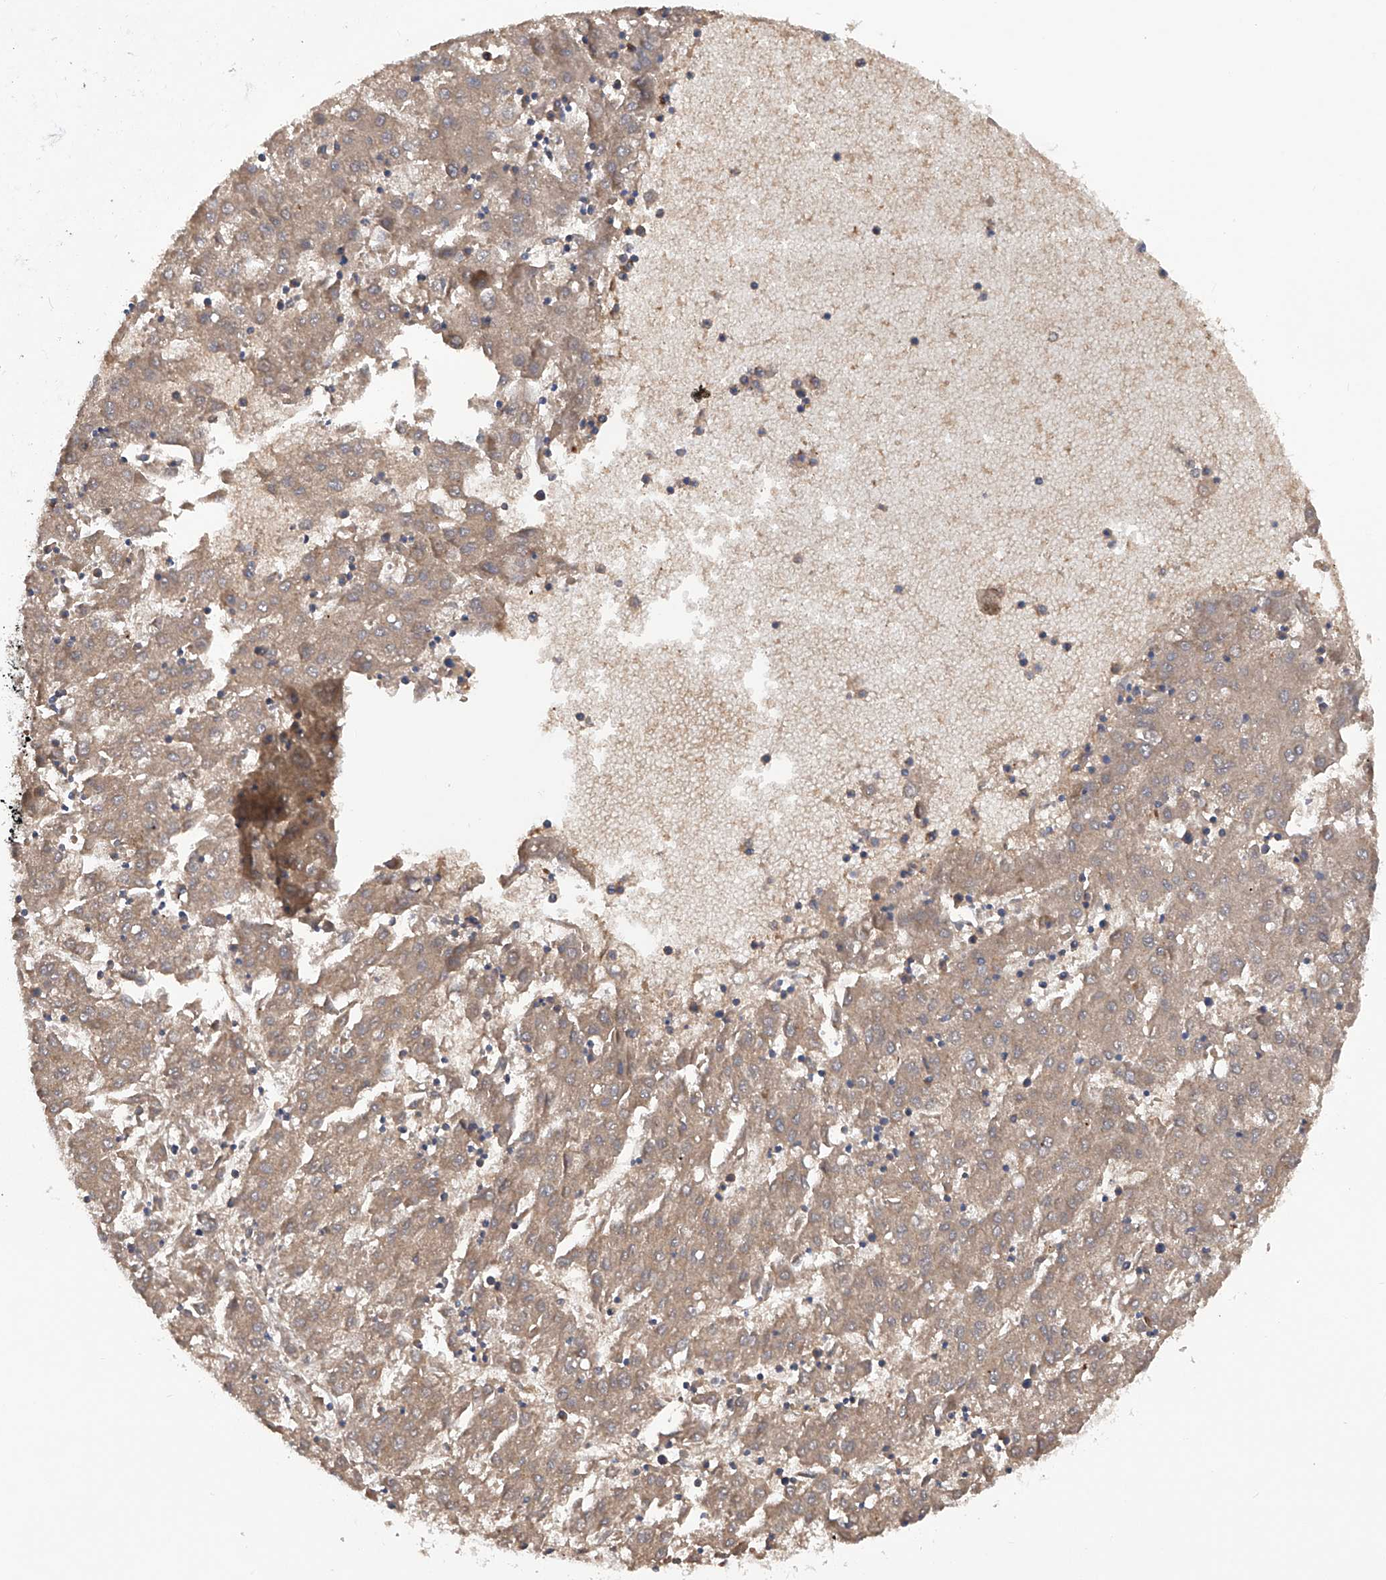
{"staining": {"intensity": "moderate", "quantity": ">75%", "location": "cytoplasmic/membranous"}, "tissue": "liver cancer", "cell_type": "Tumor cells", "image_type": "cancer", "snomed": [{"axis": "morphology", "description": "Carcinoma, Hepatocellular, NOS"}, {"axis": "topography", "description": "Liver"}], "caption": "Hepatocellular carcinoma (liver) stained for a protein shows moderate cytoplasmic/membranous positivity in tumor cells. (DAB IHC with brightfield microscopy, high magnification).", "gene": "ASCC3", "patient": {"sex": "male", "age": 72}}